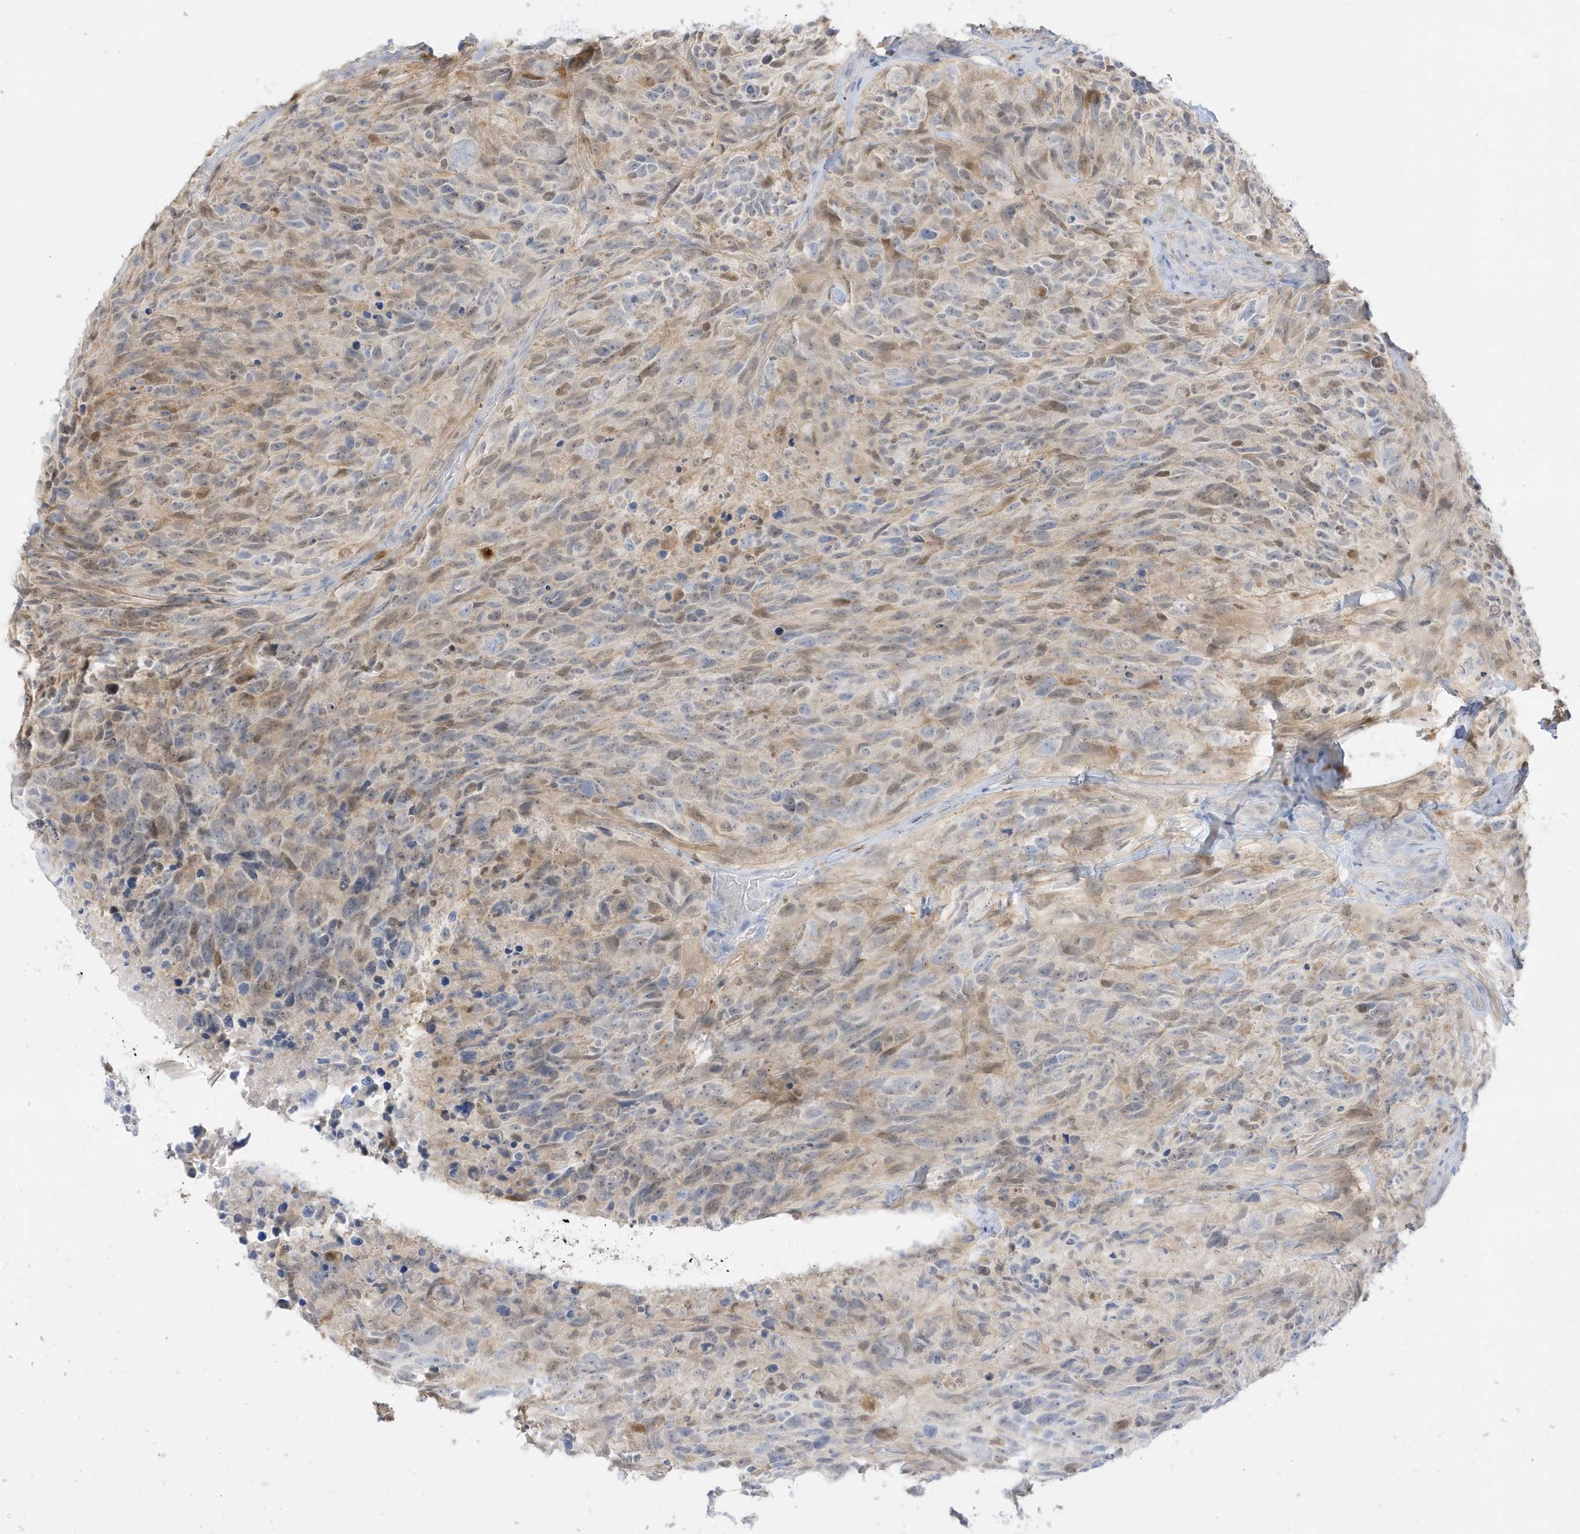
{"staining": {"intensity": "weak", "quantity": "<25%", "location": "nuclear"}, "tissue": "glioma", "cell_type": "Tumor cells", "image_type": "cancer", "snomed": [{"axis": "morphology", "description": "Glioma, malignant, High grade"}, {"axis": "topography", "description": "Brain"}], "caption": "Tumor cells are negative for brown protein staining in malignant glioma (high-grade).", "gene": "GCA", "patient": {"sex": "male", "age": 69}}